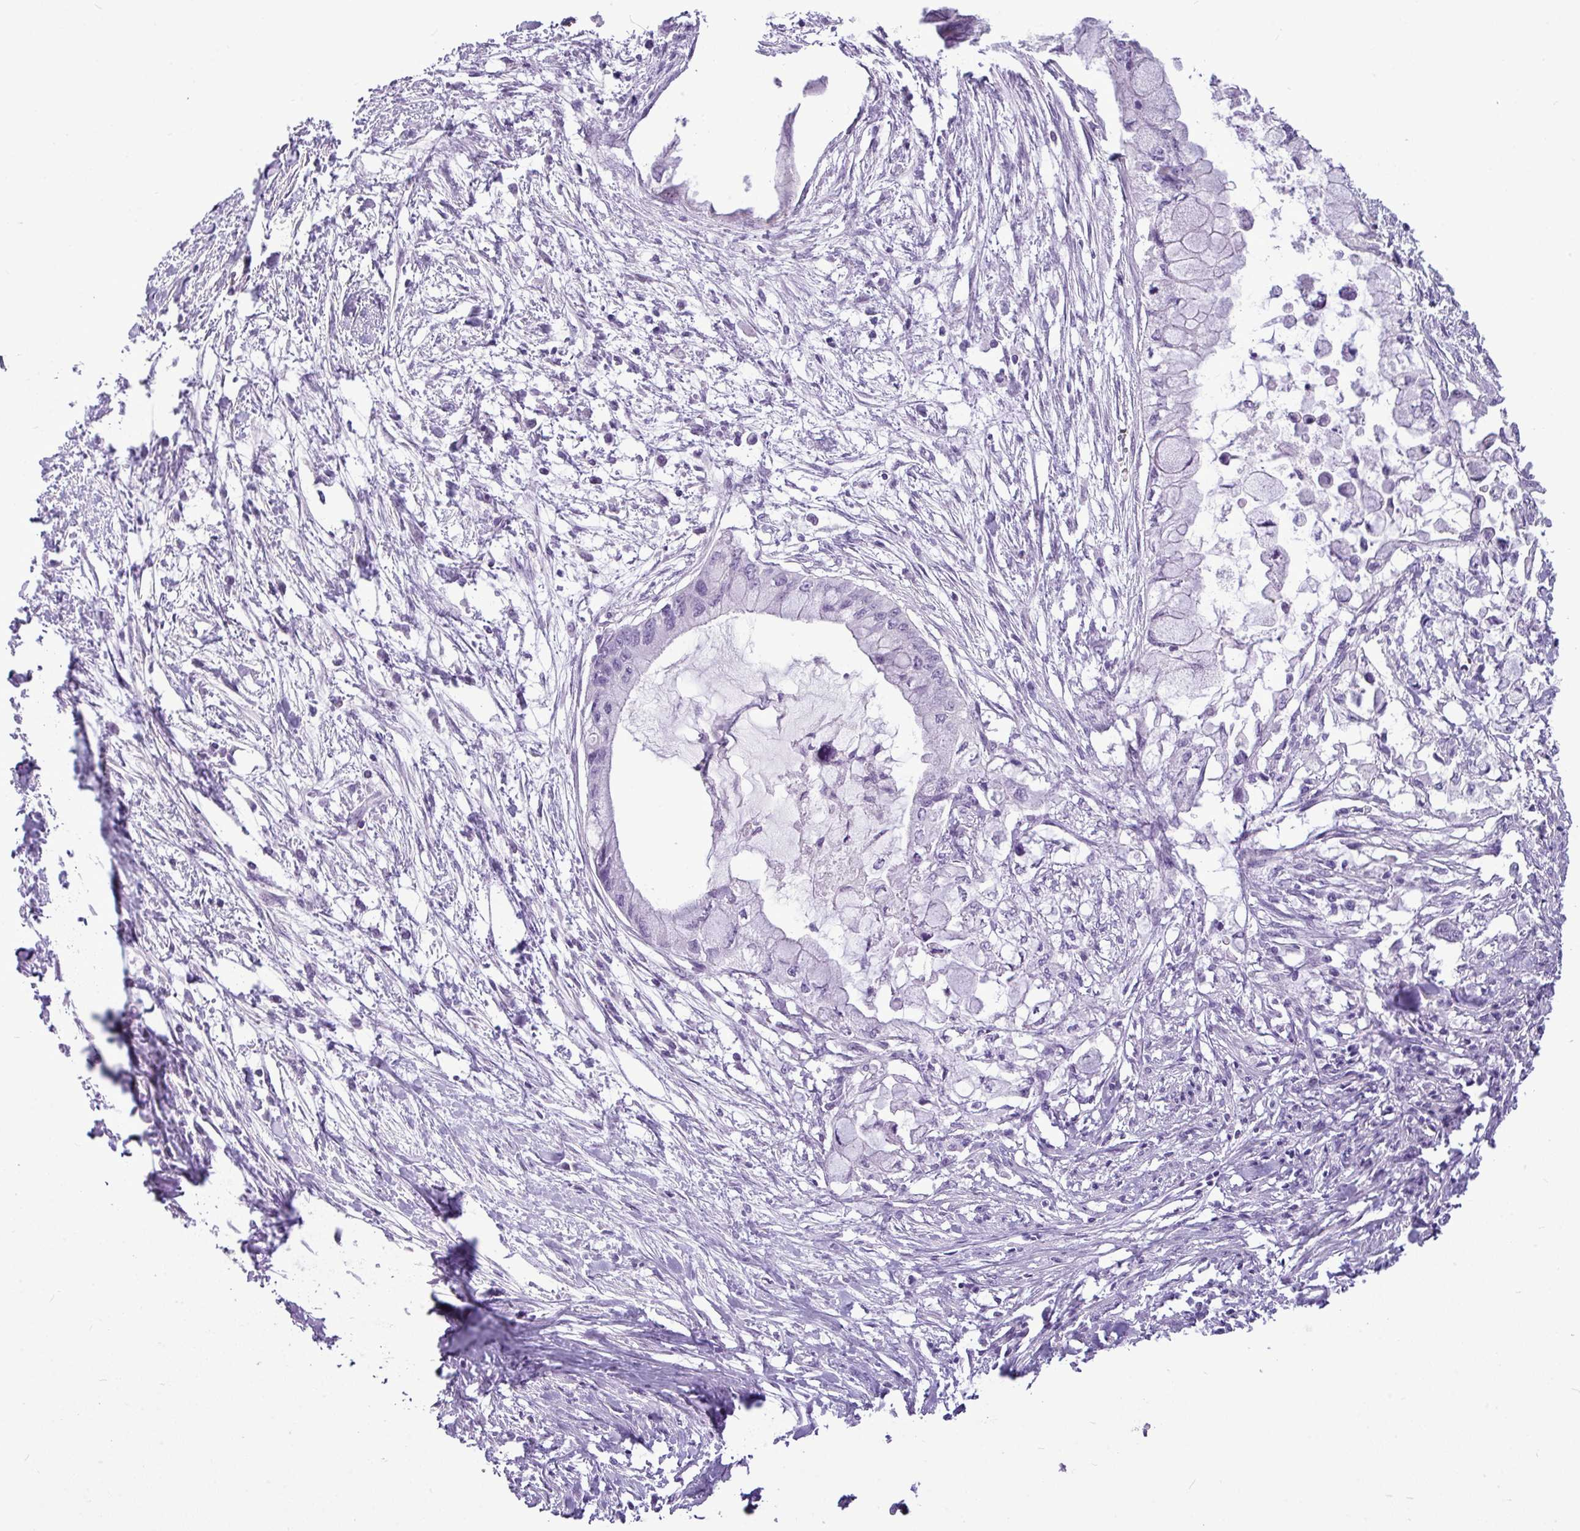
{"staining": {"intensity": "negative", "quantity": "none", "location": "none"}, "tissue": "pancreatic cancer", "cell_type": "Tumor cells", "image_type": "cancer", "snomed": [{"axis": "morphology", "description": "Adenocarcinoma, NOS"}, {"axis": "topography", "description": "Pancreas"}], "caption": "High magnification brightfield microscopy of pancreatic cancer stained with DAB (3,3'-diaminobenzidine) (brown) and counterstained with hematoxylin (blue): tumor cells show no significant expression. (DAB (3,3'-diaminobenzidine) IHC with hematoxylin counter stain).", "gene": "AMY2A", "patient": {"sex": "male", "age": 48}}